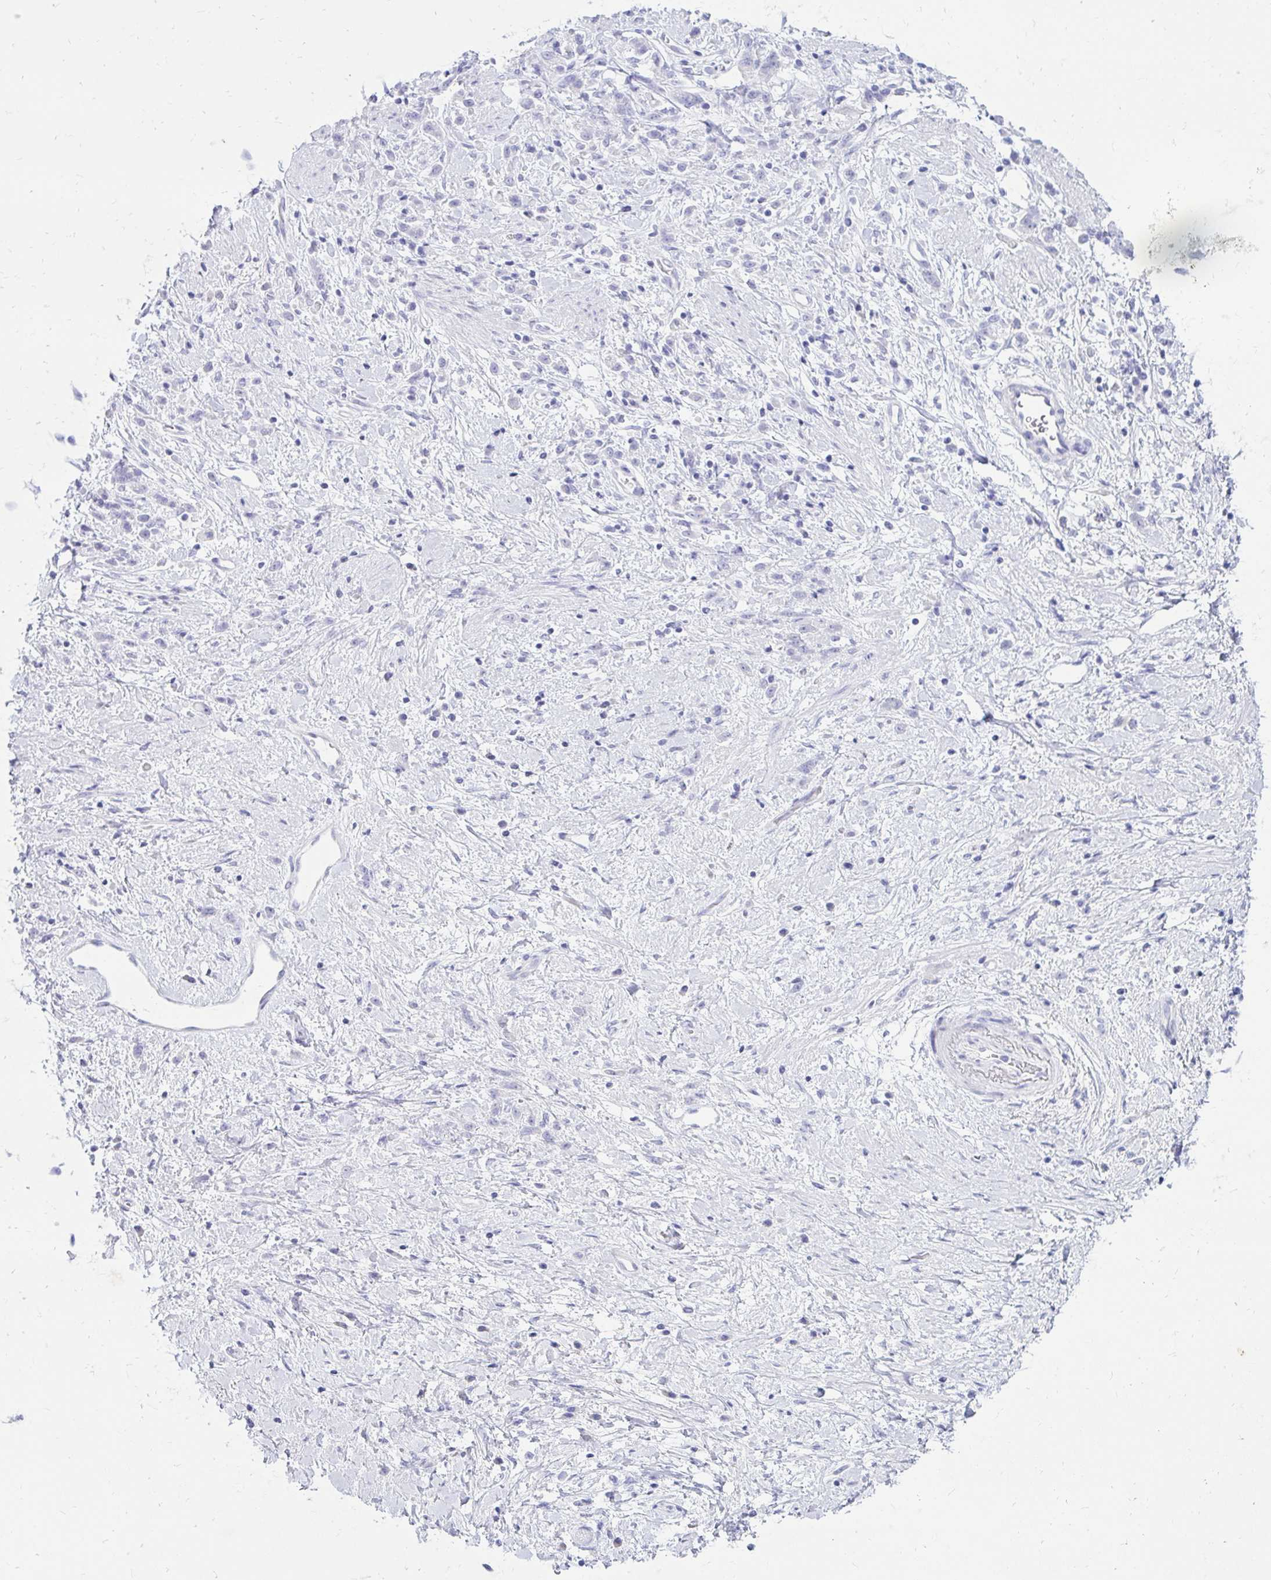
{"staining": {"intensity": "negative", "quantity": "none", "location": "none"}, "tissue": "stomach cancer", "cell_type": "Tumor cells", "image_type": "cancer", "snomed": [{"axis": "morphology", "description": "Adenocarcinoma, NOS"}, {"axis": "topography", "description": "Stomach"}], "caption": "Tumor cells show no significant positivity in stomach cancer (adenocarcinoma). The staining is performed using DAB brown chromogen with nuclei counter-stained in using hematoxylin.", "gene": "NANOGNB", "patient": {"sex": "female", "age": 60}}